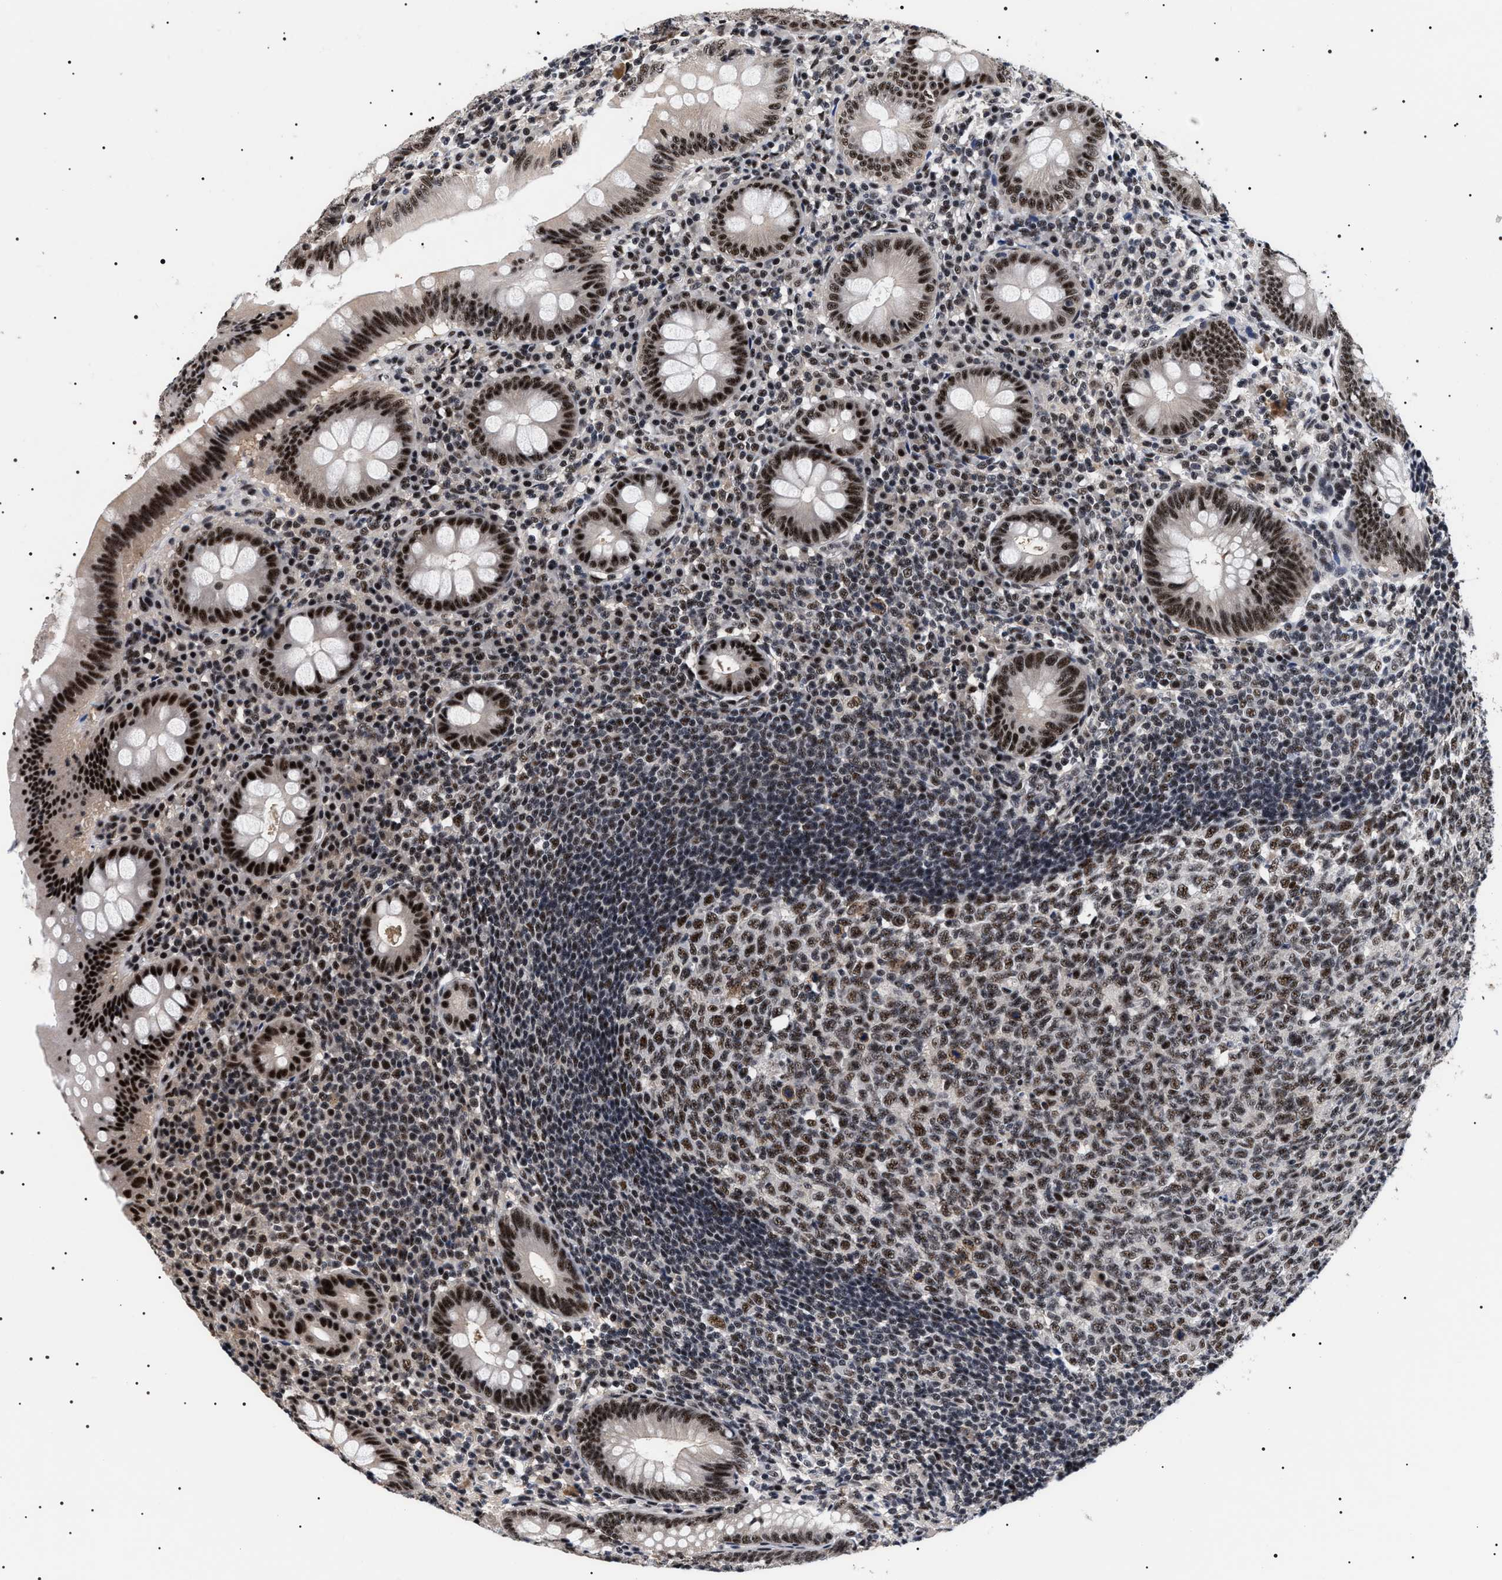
{"staining": {"intensity": "strong", "quantity": ">75%", "location": "nuclear"}, "tissue": "appendix", "cell_type": "Glandular cells", "image_type": "normal", "snomed": [{"axis": "morphology", "description": "Normal tissue, NOS"}, {"axis": "topography", "description": "Appendix"}], "caption": "IHC (DAB) staining of normal human appendix demonstrates strong nuclear protein staining in approximately >75% of glandular cells.", "gene": "CAAP1", "patient": {"sex": "male", "age": 56}}